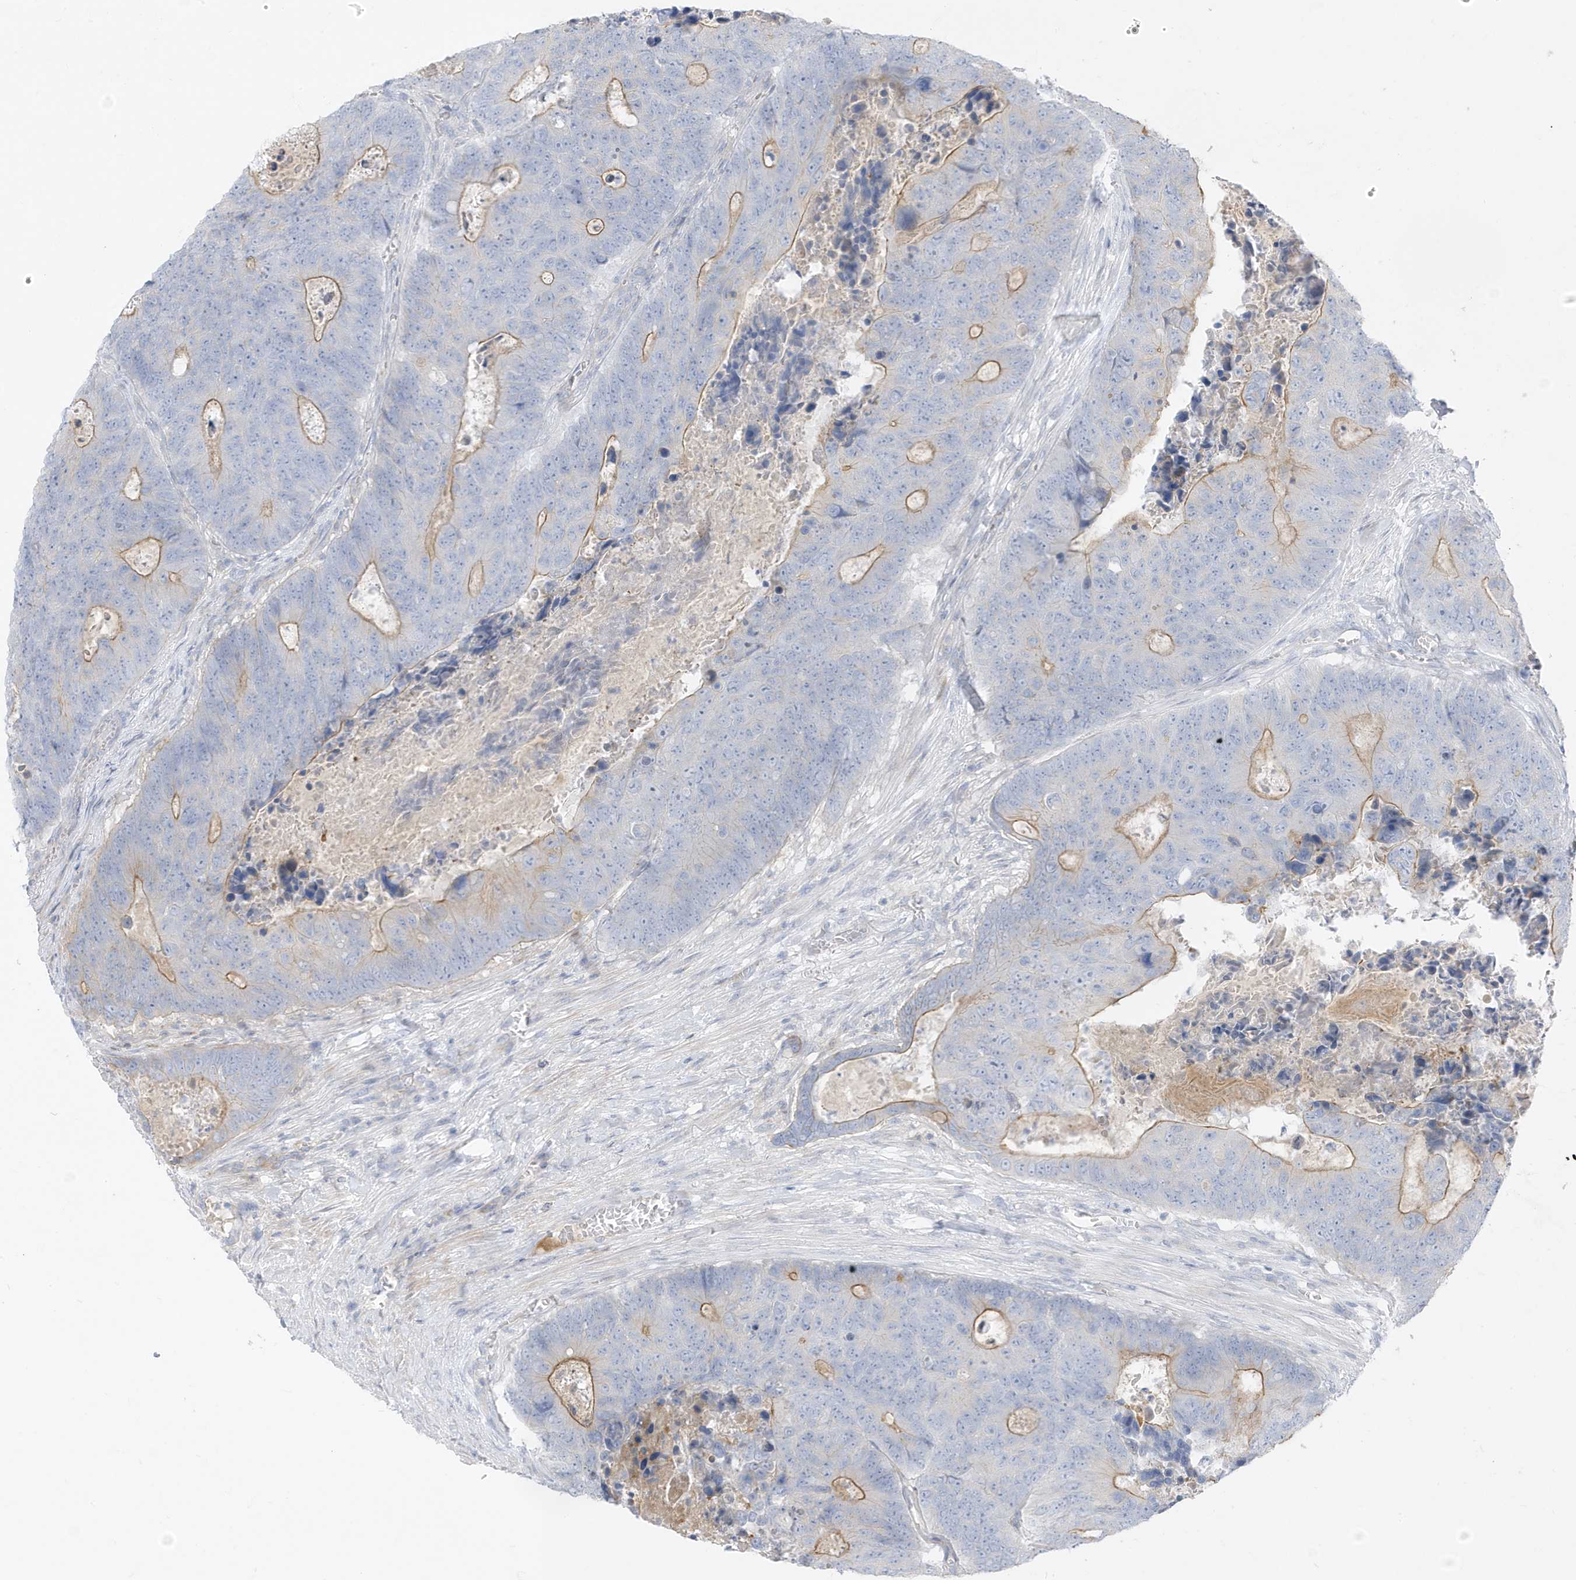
{"staining": {"intensity": "moderate", "quantity": "<25%", "location": "cytoplasmic/membranous"}, "tissue": "colorectal cancer", "cell_type": "Tumor cells", "image_type": "cancer", "snomed": [{"axis": "morphology", "description": "Adenocarcinoma, NOS"}, {"axis": "topography", "description": "Colon"}], "caption": "A histopathology image of human colorectal cancer stained for a protein demonstrates moderate cytoplasmic/membranous brown staining in tumor cells.", "gene": "ATP13A5", "patient": {"sex": "male", "age": 87}}